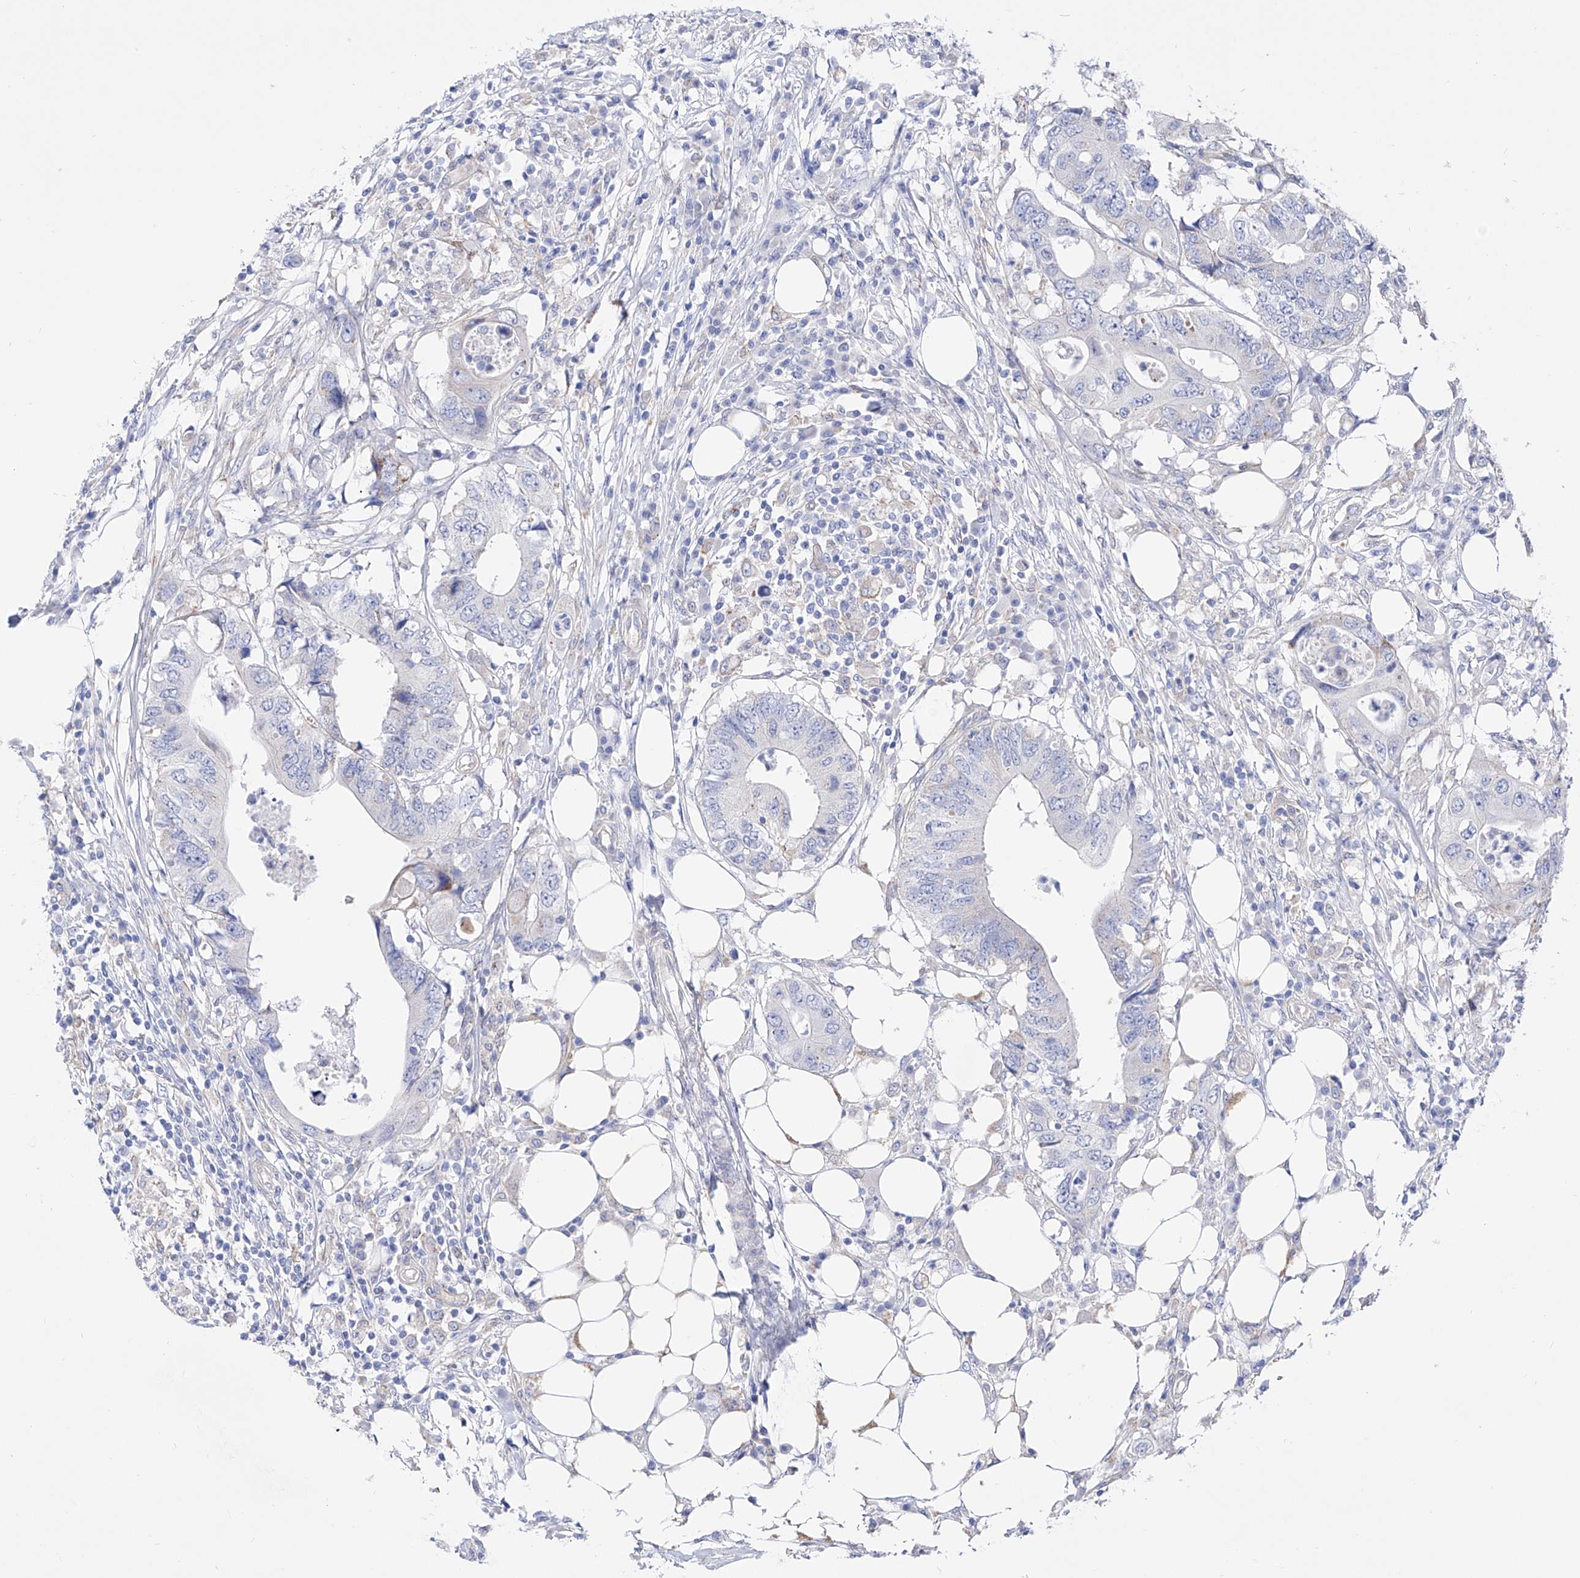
{"staining": {"intensity": "negative", "quantity": "none", "location": "none"}, "tissue": "colorectal cancer", "cell_type": "Tumor cells", "image_type": "cancer", "snomed": [{"axis": "morphology", "description": "Adenocarcinoma, NOS"}, {"axis": "topography", "description": "Colon"}], "caption": "This is an immunohistochemistry image of human adenocarcinoma (colorectal). There is no staining in tumor cells.", "gene": "ZNF653", "patient": {"sex": "male", "age": 71}}